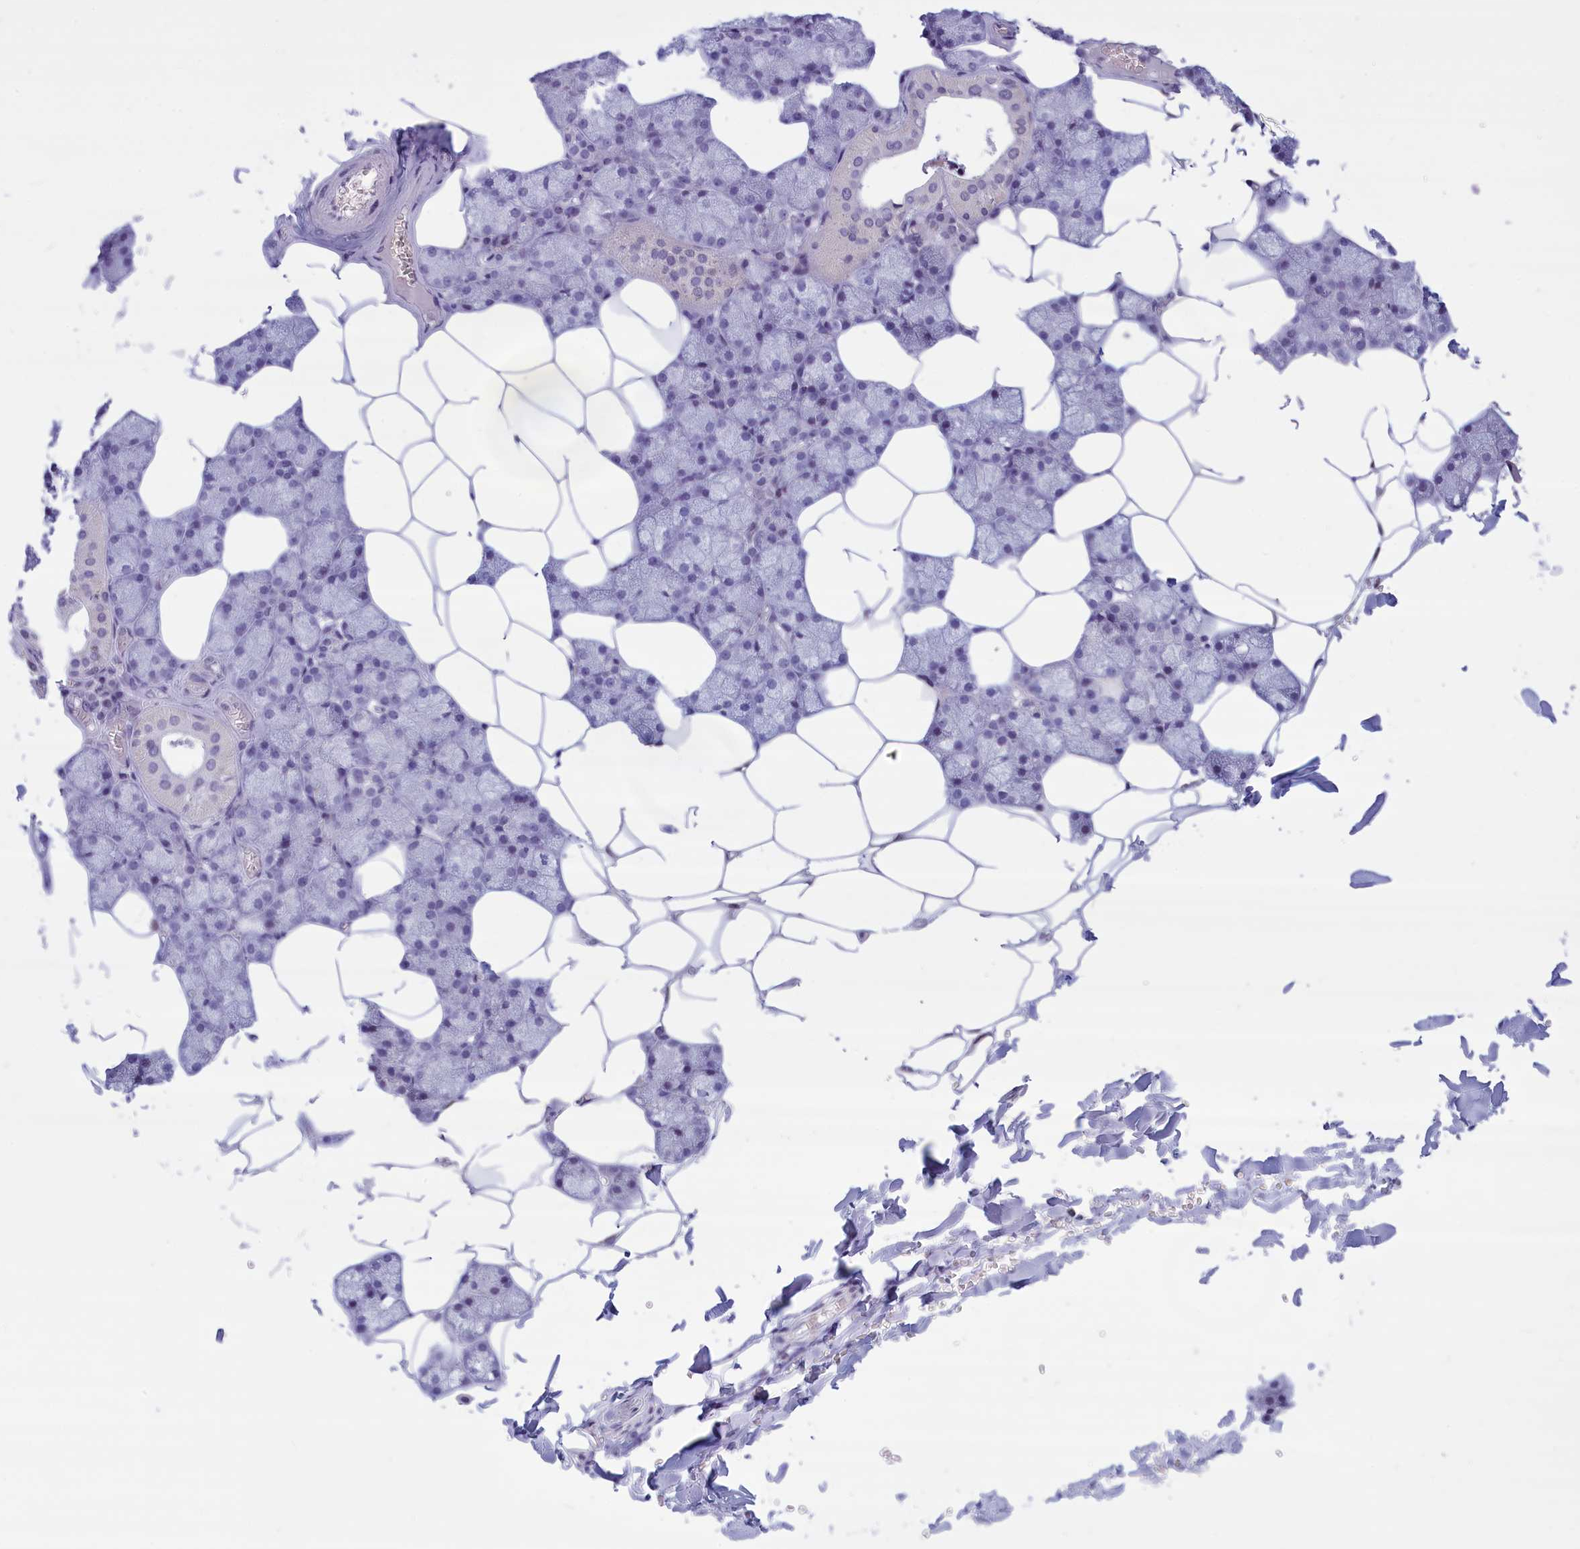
{"staining": {"intensity": "negative", "quantity": "none", "location": "none"}, "tissue": "salivary gland", "cell_type": "Glandular cells", "image_type": "normal", "snomed": [{"axis": "morphology", "description": "Normal tissue, NOS"}, {"axis": "topography", "description": "Salivary gland"}], "caption": "DAB (3,3'-diaminobenzidine) immunohistochemical staining of benign human salivary gland shows no significant positivity in glandular cells. Nuclei are stained in blue.", "gene": "ELOA2", "patient": {"sex": "male", "age": 62}}